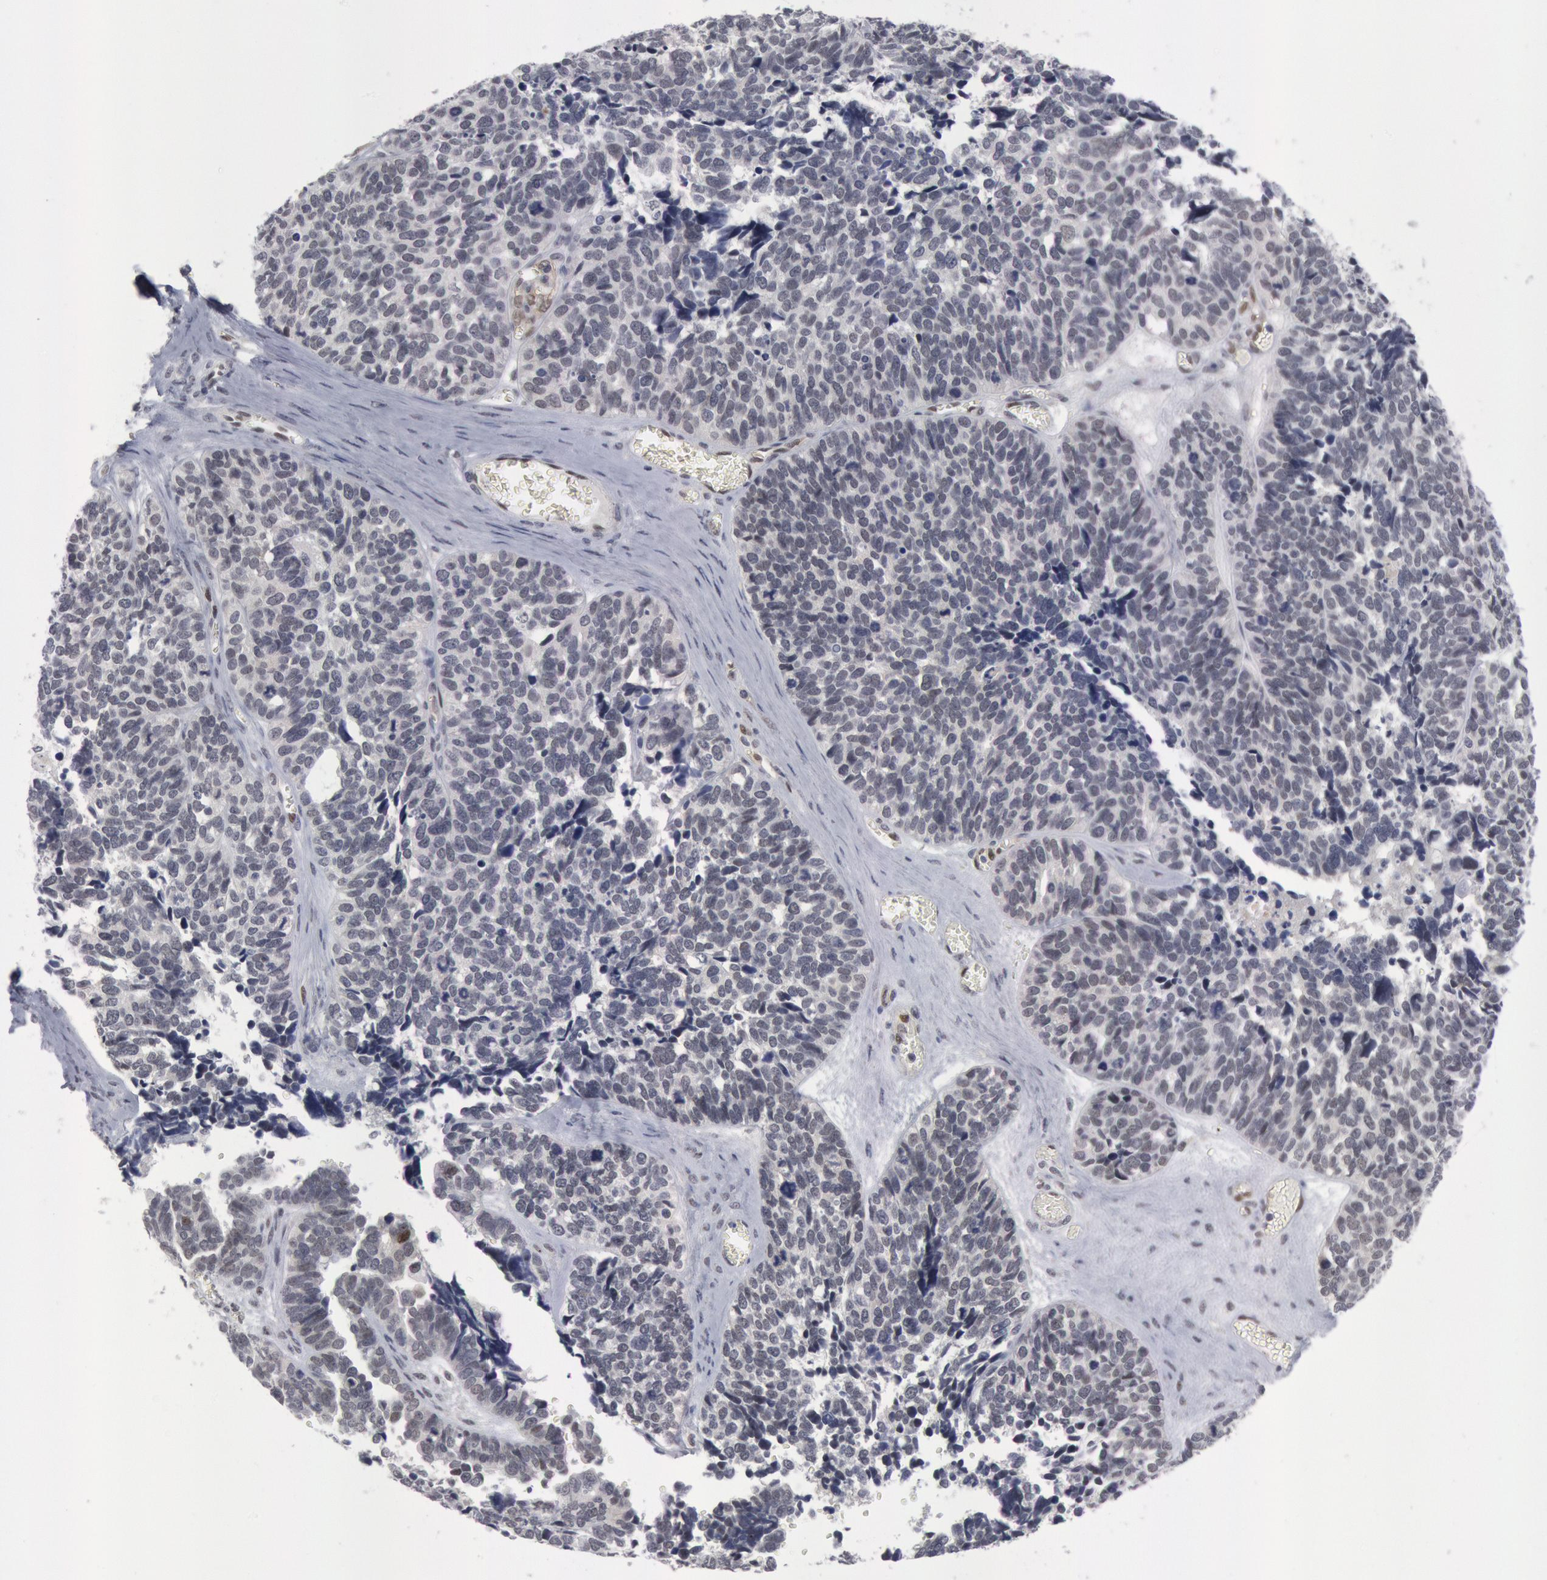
{"staining": {"intensity": "negative", "quantity": "none", "location": "none"}, "tissue": "ovarian cancer", "cell_type": "Tumor cells", "image_type": "cancer", "snomed": [{"axis": "morphology", "description": "Cystadenocarcinoma, serous, NOS"}, {"axis": "topography", "description": "Ovary"}], "caption": "Immunohistochemistry (IHC) image of human ovarian cancer stained for a protein (brown), which demonstrates no staining in tumor cells.", "gene": "FOXO1", "patient": {"sex": "female", "age": 77}}